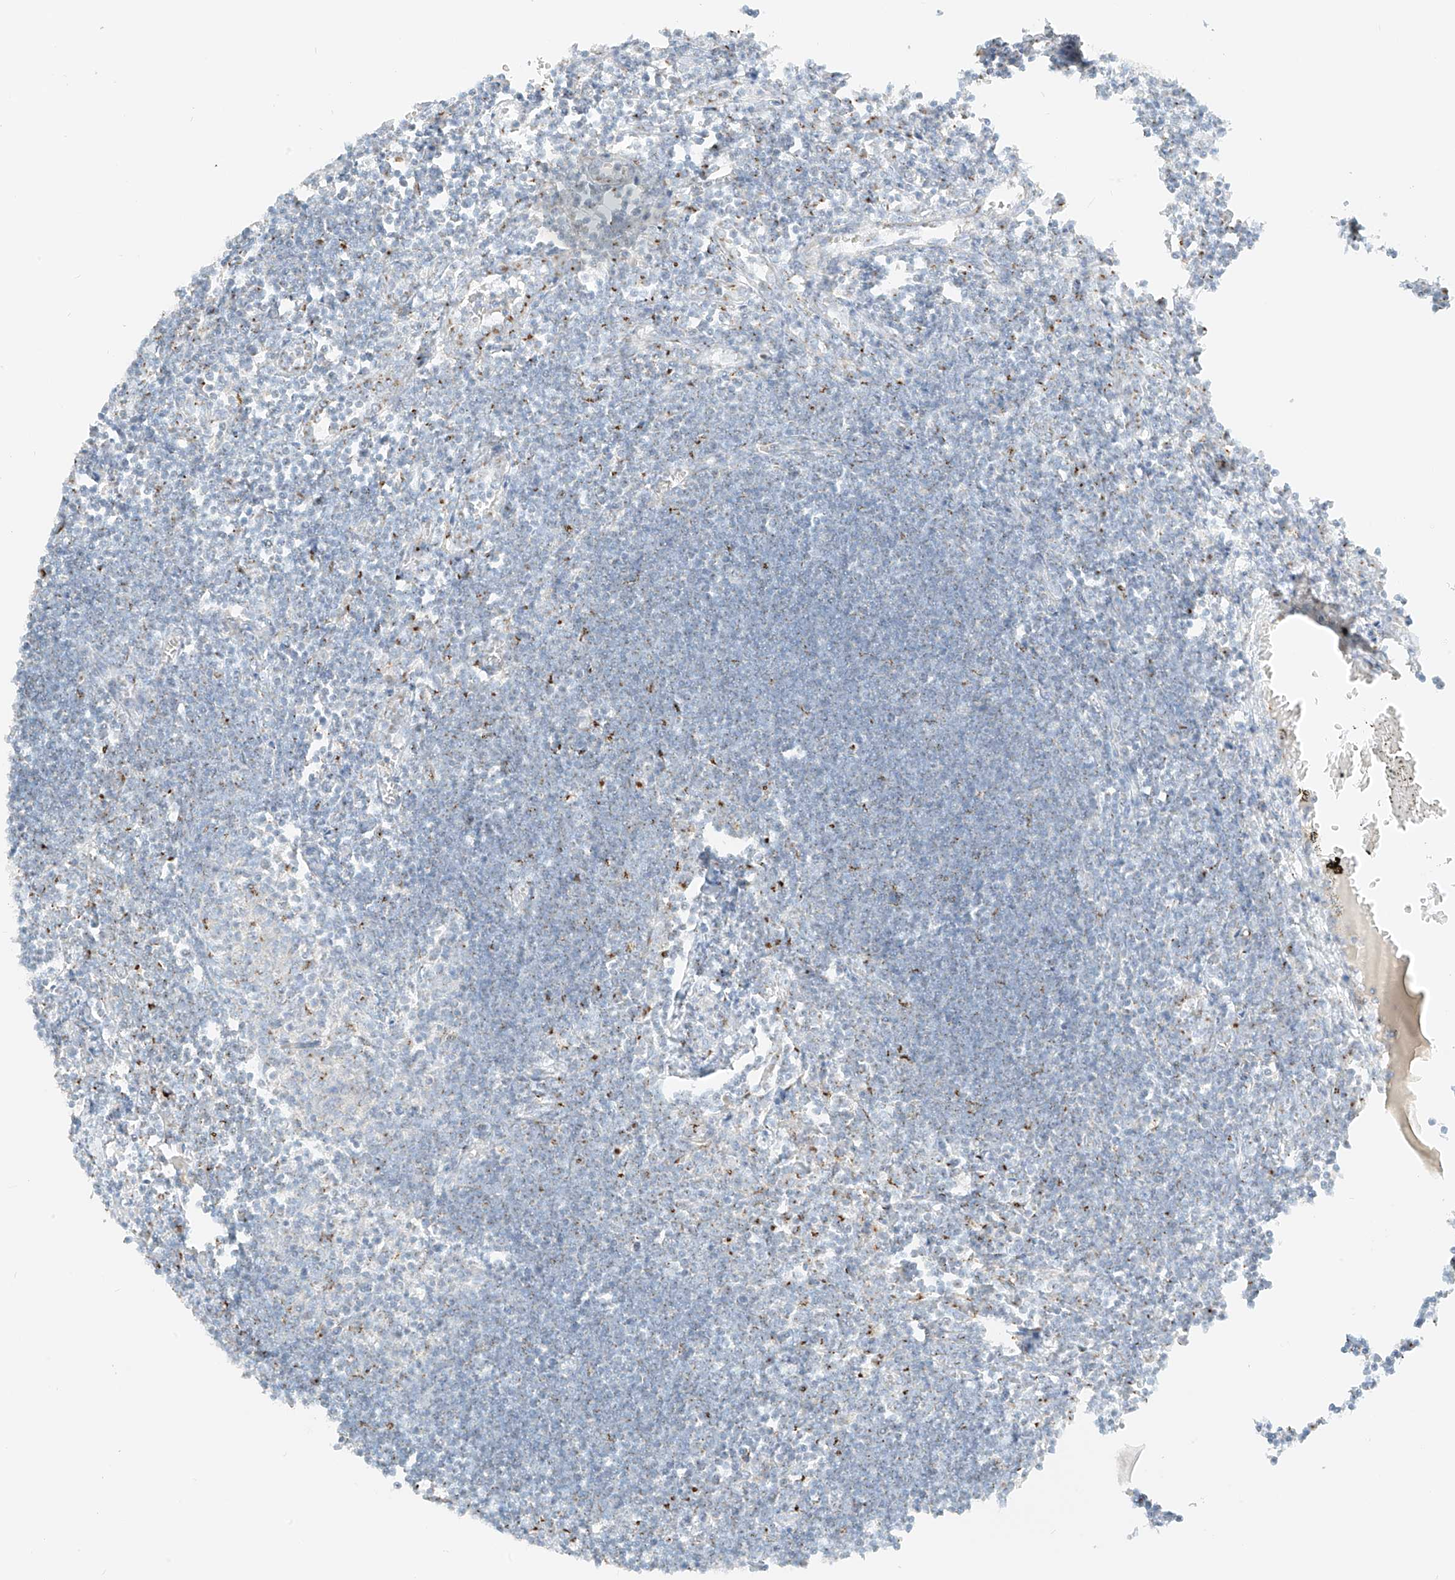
{"staining": {"intensity": "negative", "quantity": "none", "location": "none"}, "tissue": "lymph node", "cell_type": "Germinal center cells", "image_type": "normal", "snomed": [{"axis": "morphology", "description": "Normal tissue, NOS"}, {"axis": "morphology", "description": "Malignant melanoma, Metastatic site"}, {"axis": "topography", "description": "Lymph node"}], "caption": "Micrograph shows no significant protein staining in germinal center cells of unremarkable lymph node. The staining is performed using DAB brown chromogen with nuclei counter-stained in using hematoxylin.", "gene": "TMEM87B", "patient": {"sex": "male", "age": 41}}